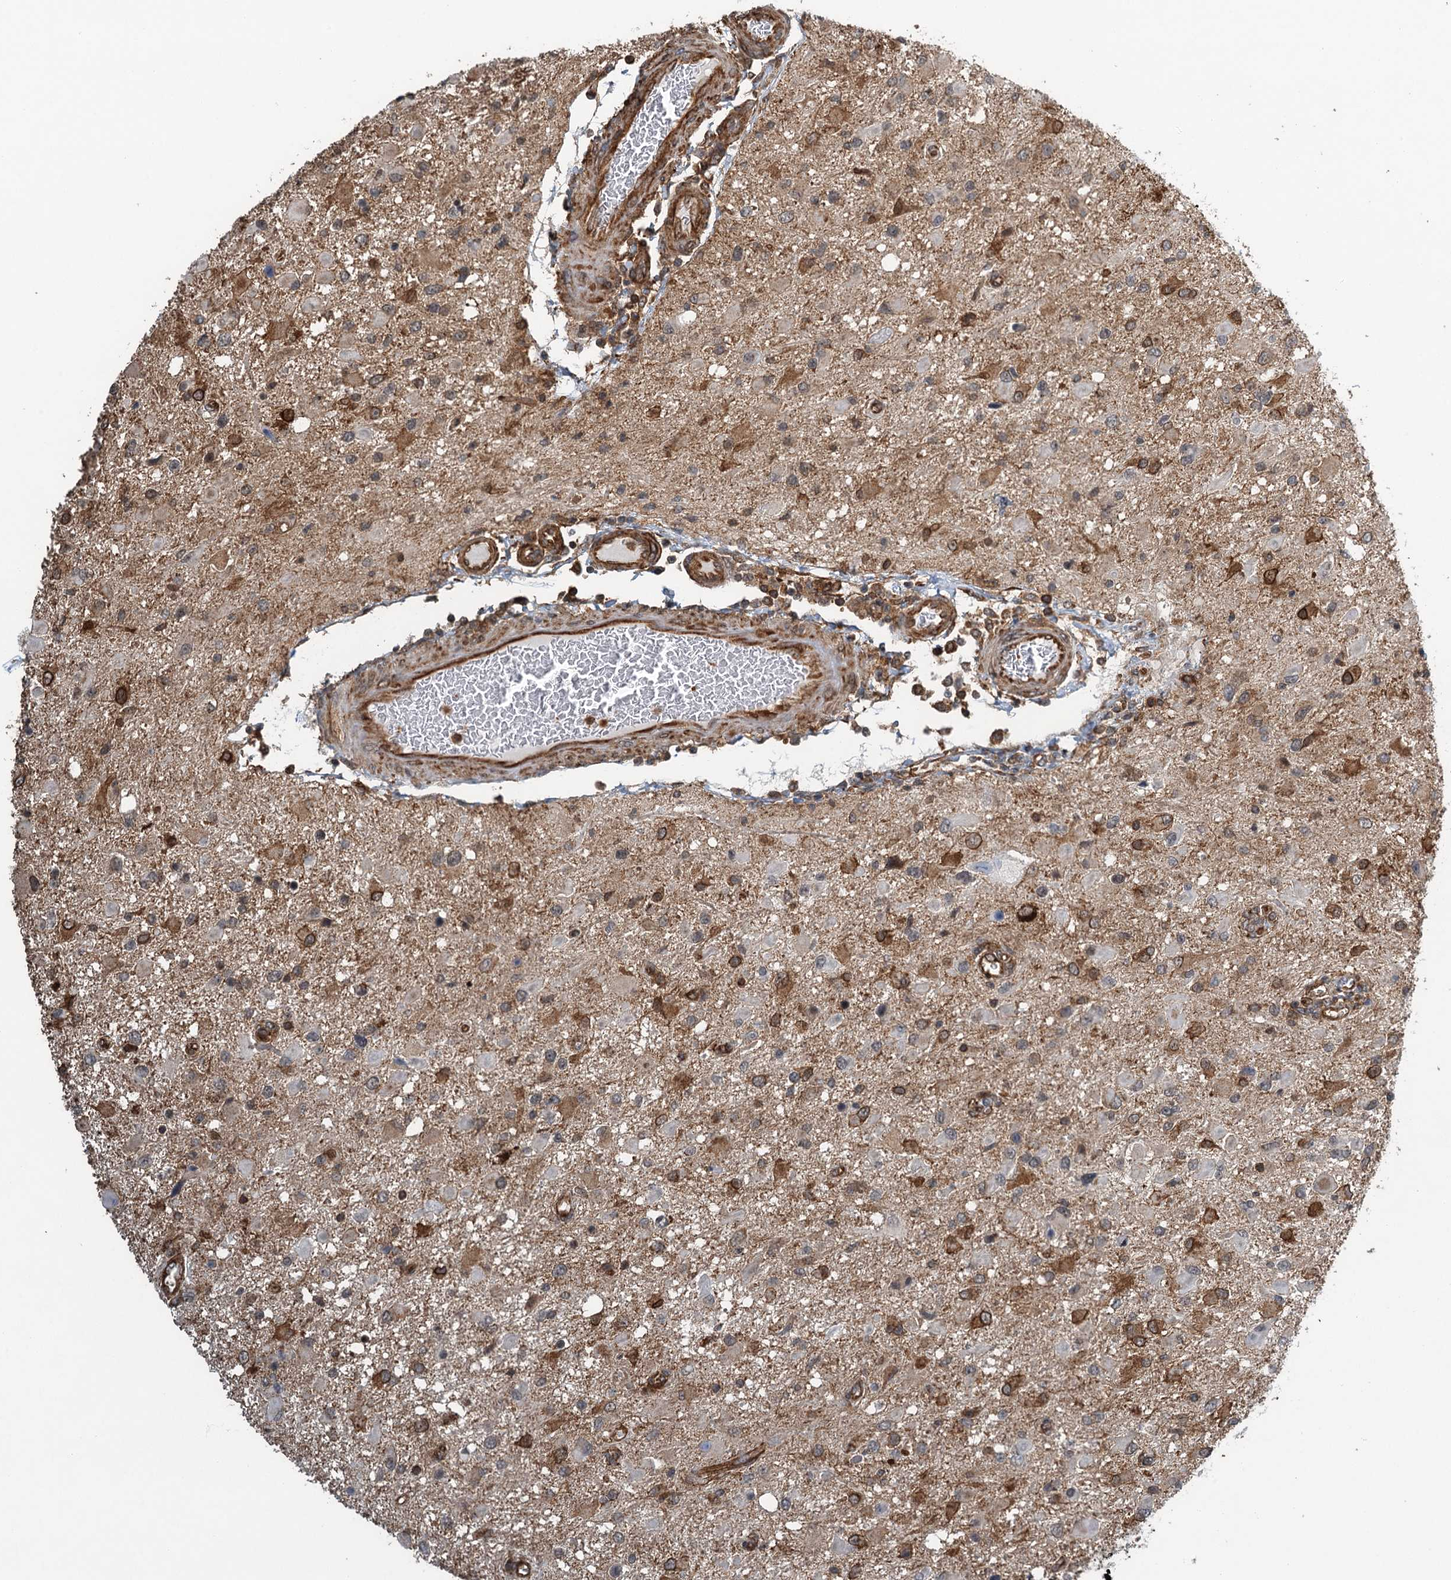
{"staining": {"intensity": "moderate", "quantity": ">75%", "location": "cytoplasmic/membranous"}, "tissue": "glioma", "cell_type": "Tumor cells", "image_type": "cancer", "snomed": [{"axis": "morphology", "description": "Glioma, malignant, High grade"}, {"axis": "topography", "description": "Brain"}], "caption": "Protein expression analysis of malignant glioma (high-grade) shows moderate cytoplasmic/membranous expression in about >75% of tumor cells. (Stains: DAB (3,3'-diaminobenzidine) in brown, nuclei in blue, Microscopy: brightfield microscopy at high magnification).", "gene": "WHAMM", "patient": {"sex": "male", "age": 53}}